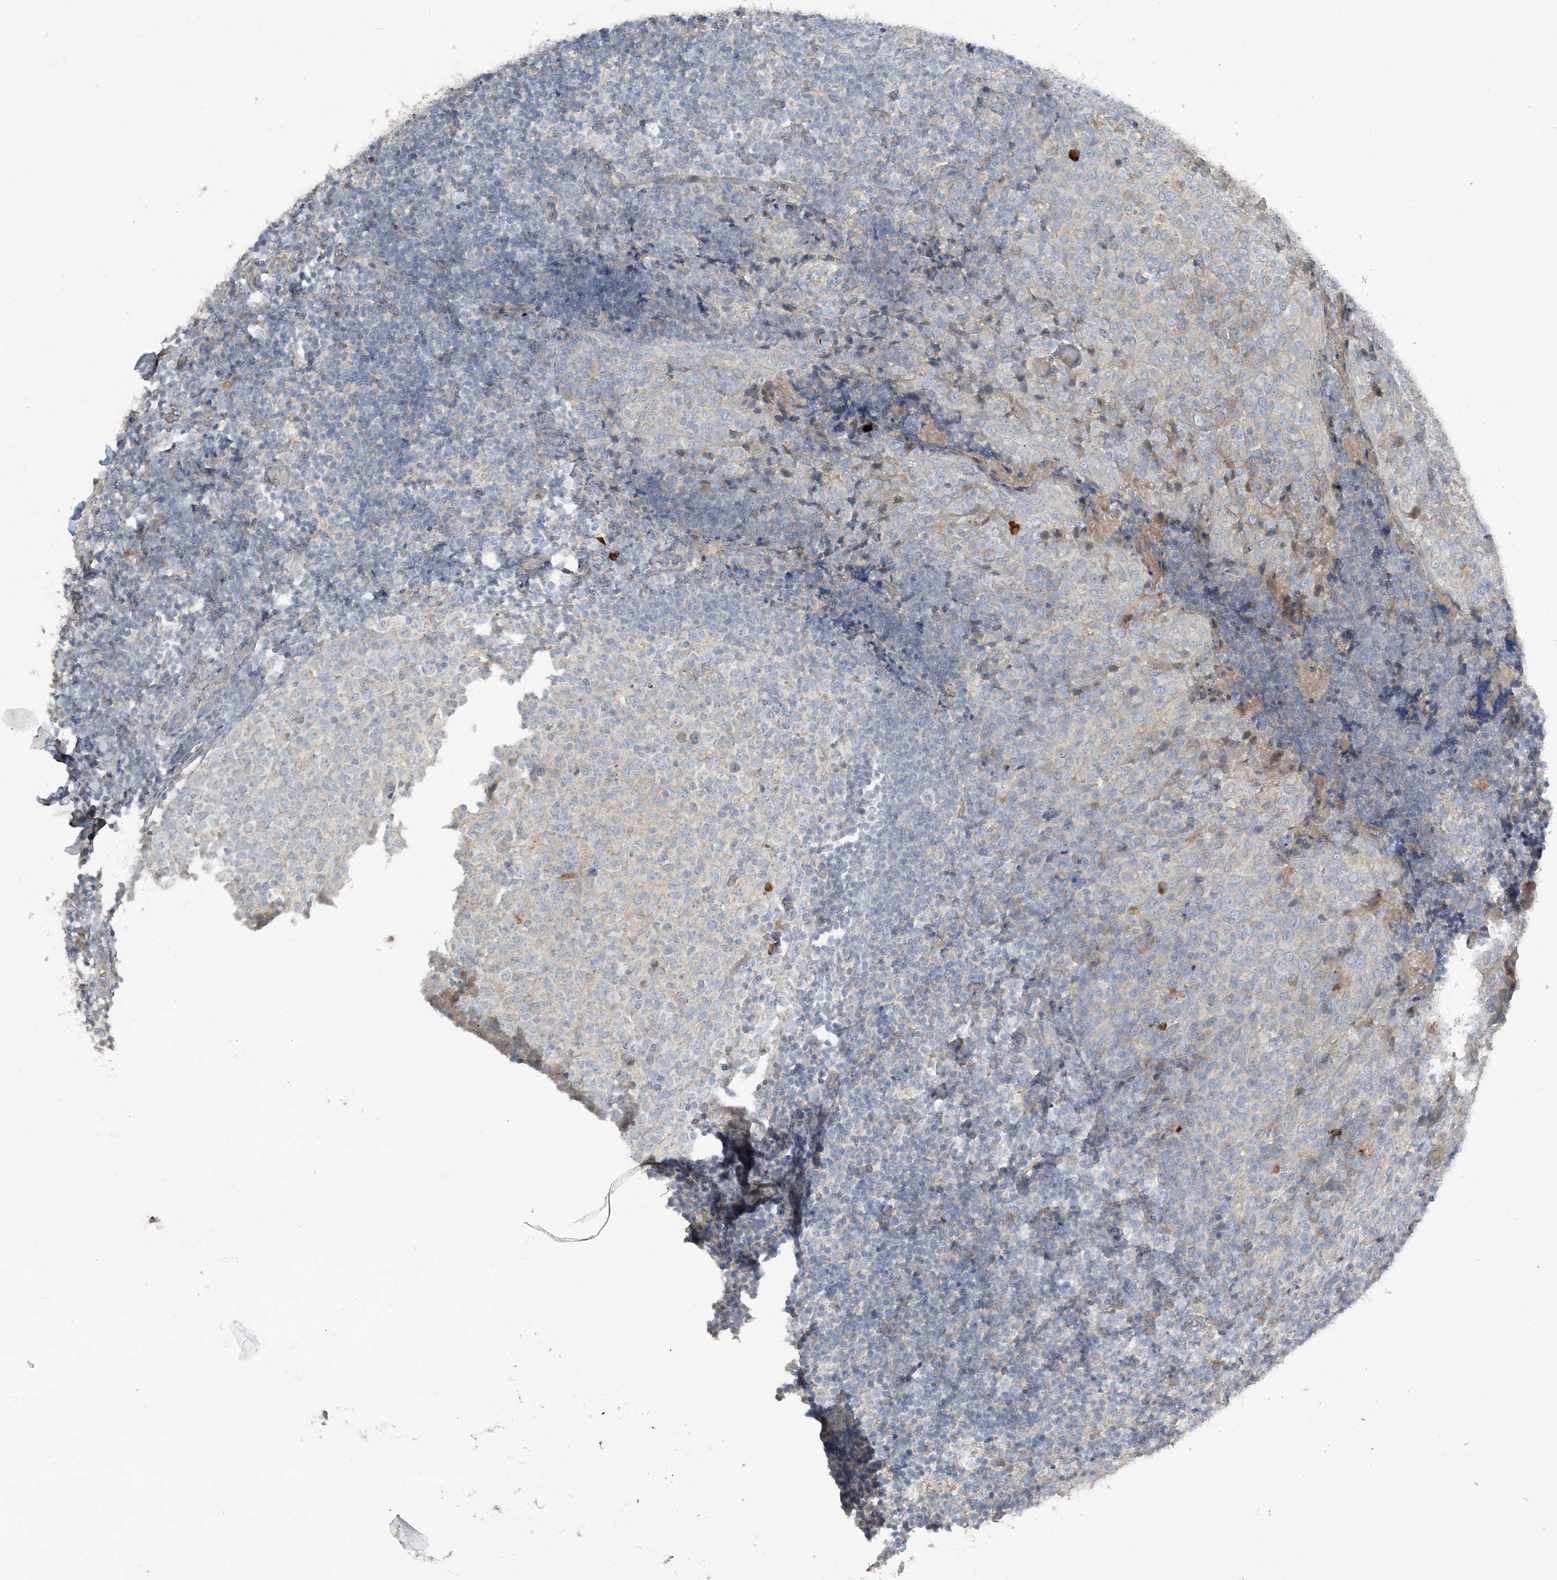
{"staining": {"intensity": "negative", "quantity": "none", "location": "none"}, "tissue": "tonsil", "cell_type": "Germinal center cells", "image_type": "normal", "snomed": [{"axis": "morphology", "description": "Normal tissue, NOS"}, {"axis": "topography", "description": "Tonsil"}], "caption": "This is a histopathology image of immunohistochemistry (IHC) staining of normal tonsil, which shows no expression in germinal center cells.", "gene": "SLC4A10", "patient": {"sex": "female", "age": 19}}